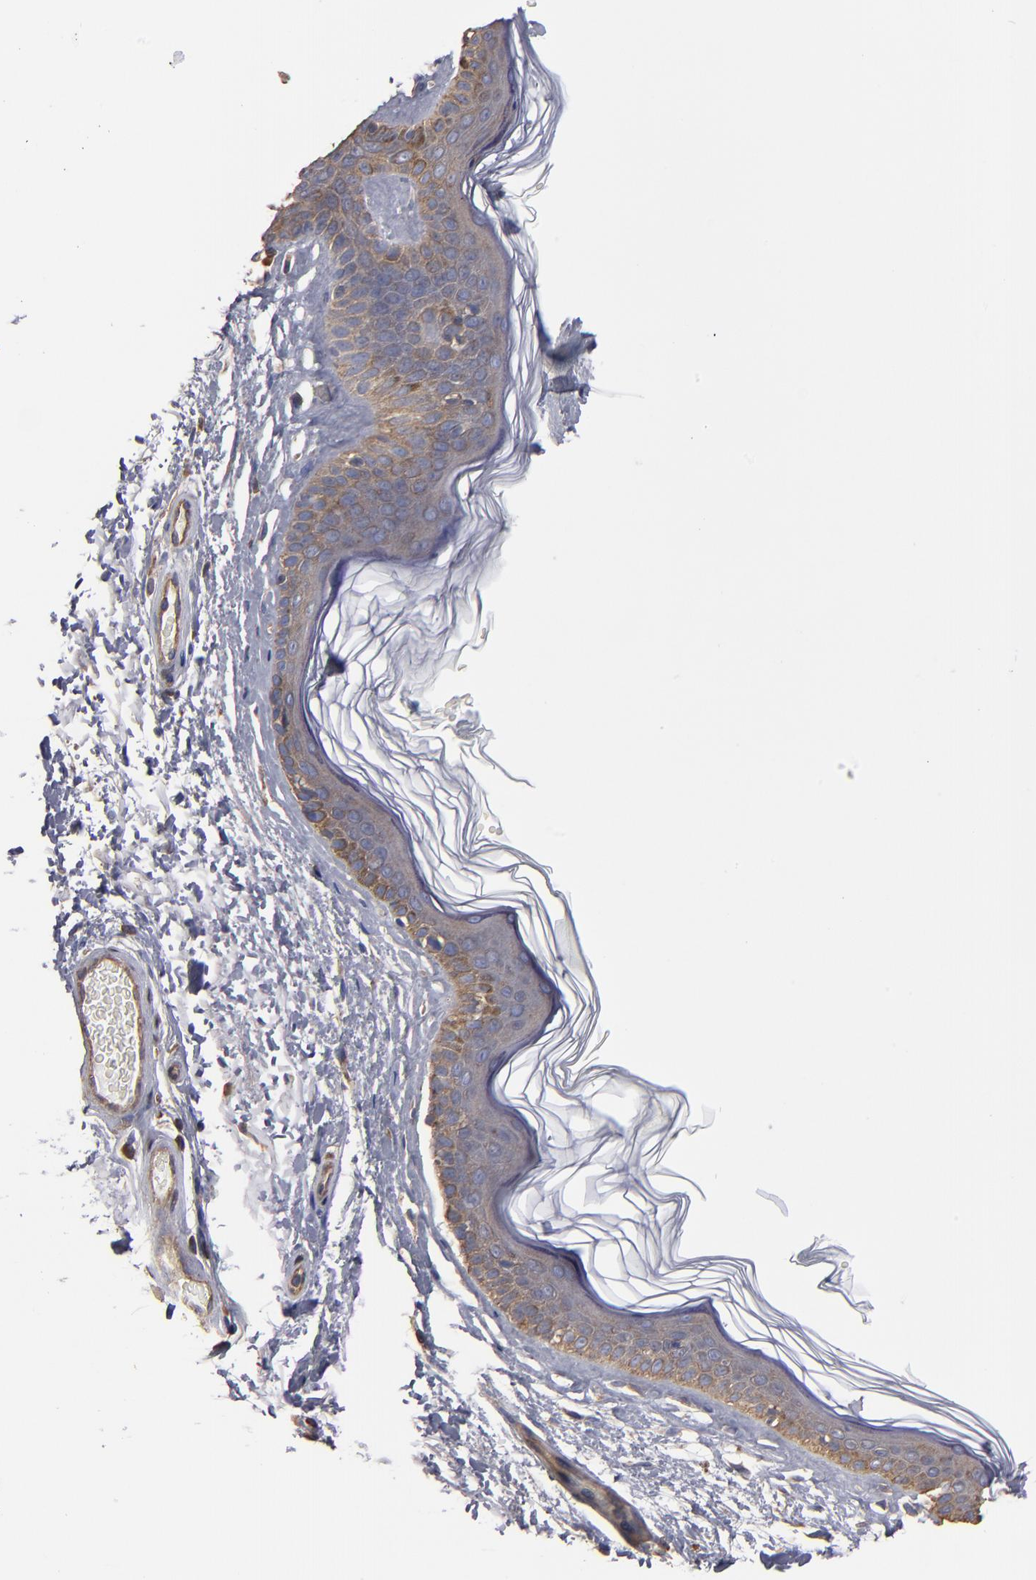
{"staining": {"intensity": "negative", "quantity": "none", "location": "none"}, "tissue": "skin", "cell_type": "Fibroblasts", "image_type": "normal", "snomed": [{"axis": "morphology", "description": "Normal tissue, NOS"}, {"axis": "topography", "description": "Skin"}], "caption": "Immunohistochemistry (IHC) of unremarkable skin reveals no positivity in fibroblasts.", "gene": "ESYT2", "patient": {"sex": "male", "age": 63}}